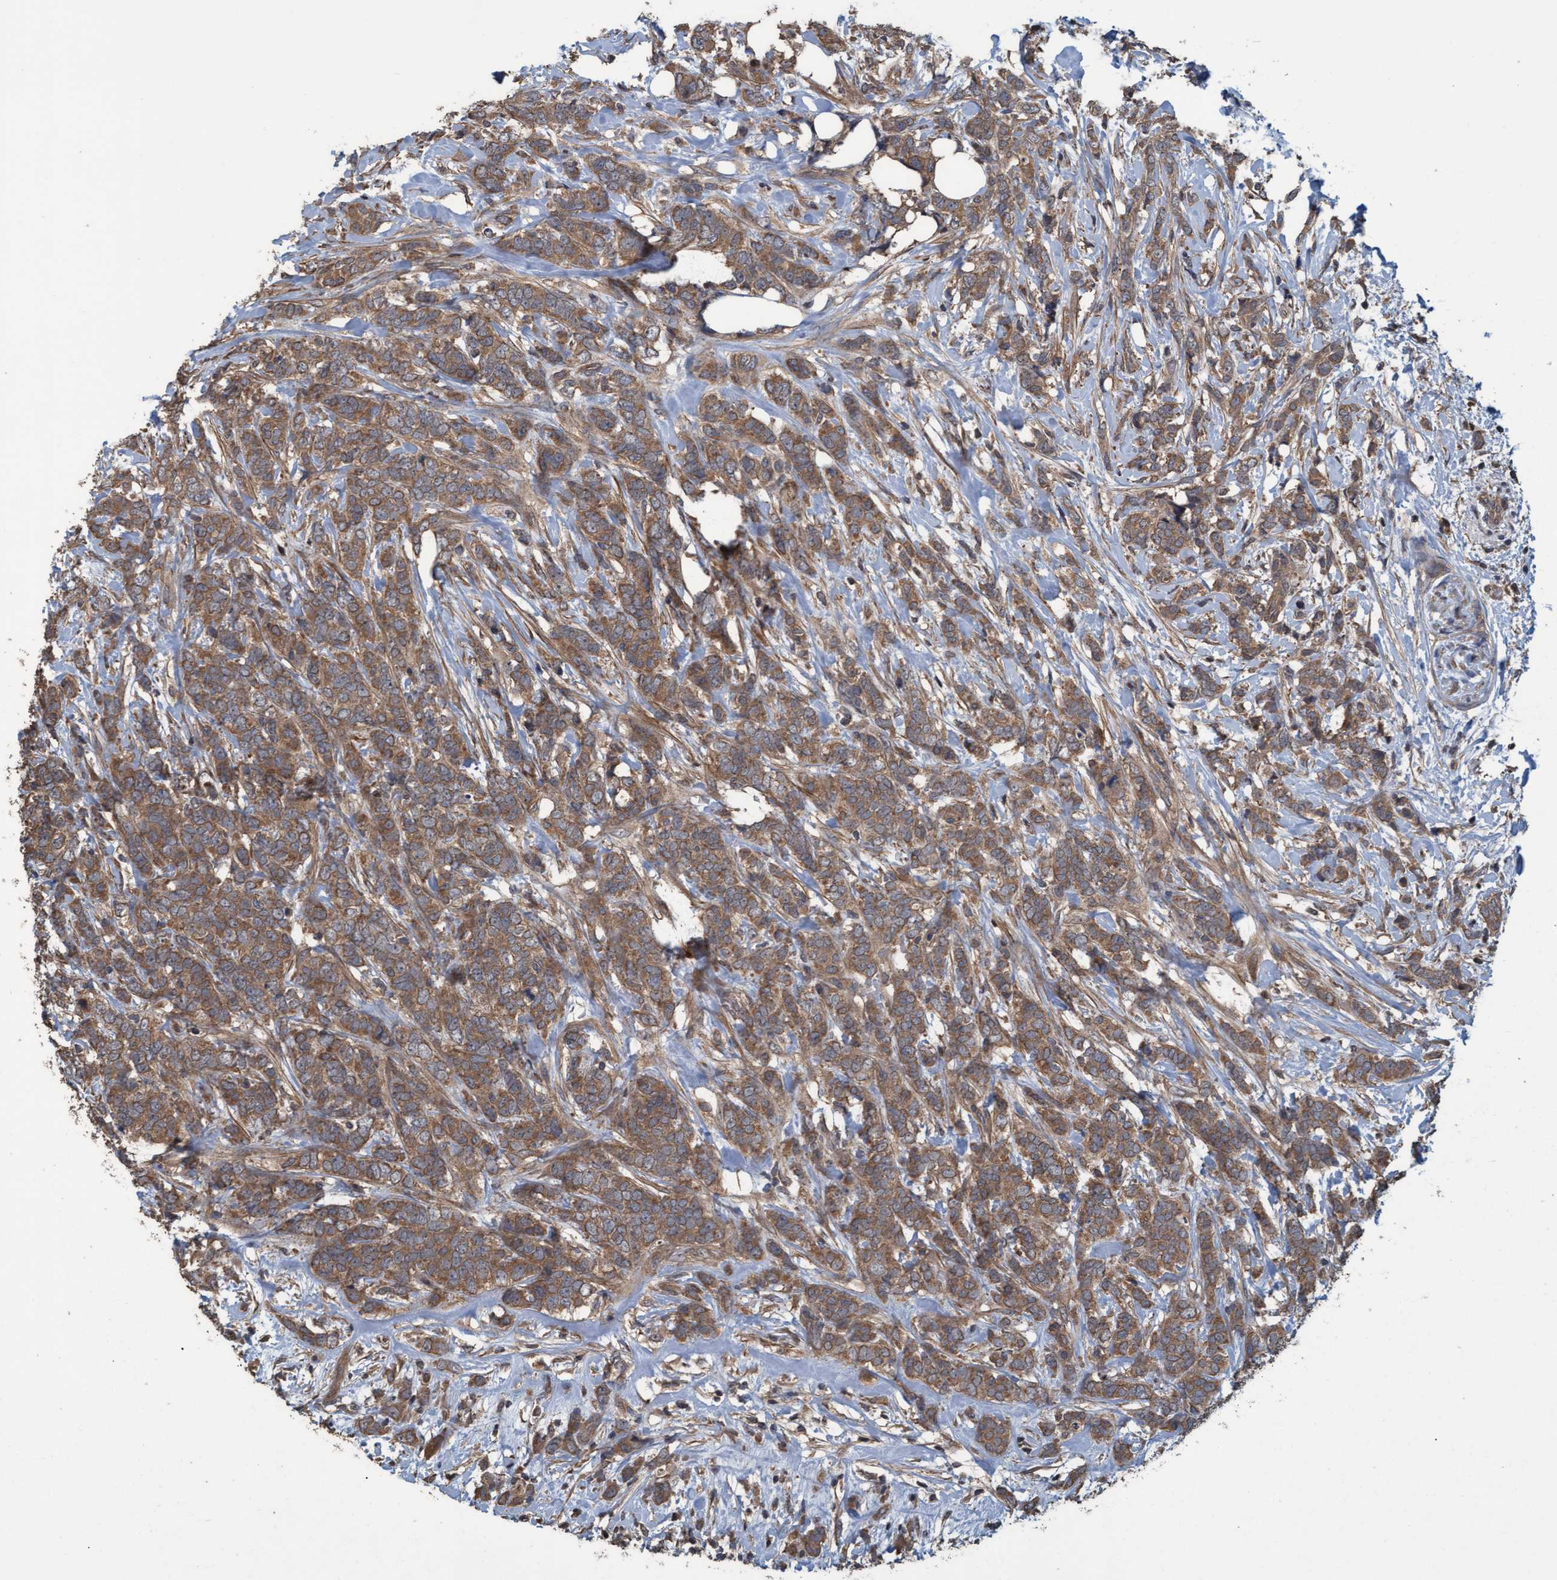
{"staining": {"intensity": "moderate", "quantity": ">75%", "location": "cytoplasmic/membranous"}, "tissue": "breast cancer", "cell_type": "Tumor cells", "image_type": "cancer", "snomed": [{"axis": "morphology", "description": "Lobular carcinoma"}, {"axis": "topography", "description": "Skin"}, {"axis": "topography", "description": "Breast"}], "caption": "This photomicrograph reveals immunohistochemistry staining of human breast cancer (lobular carcinoma), with medium moderate cytoplasmic/membranous positivity in approximately >75% of tumor cells.", "gene": "GGT6", "patient": {"sex": "female", "age": 46}}